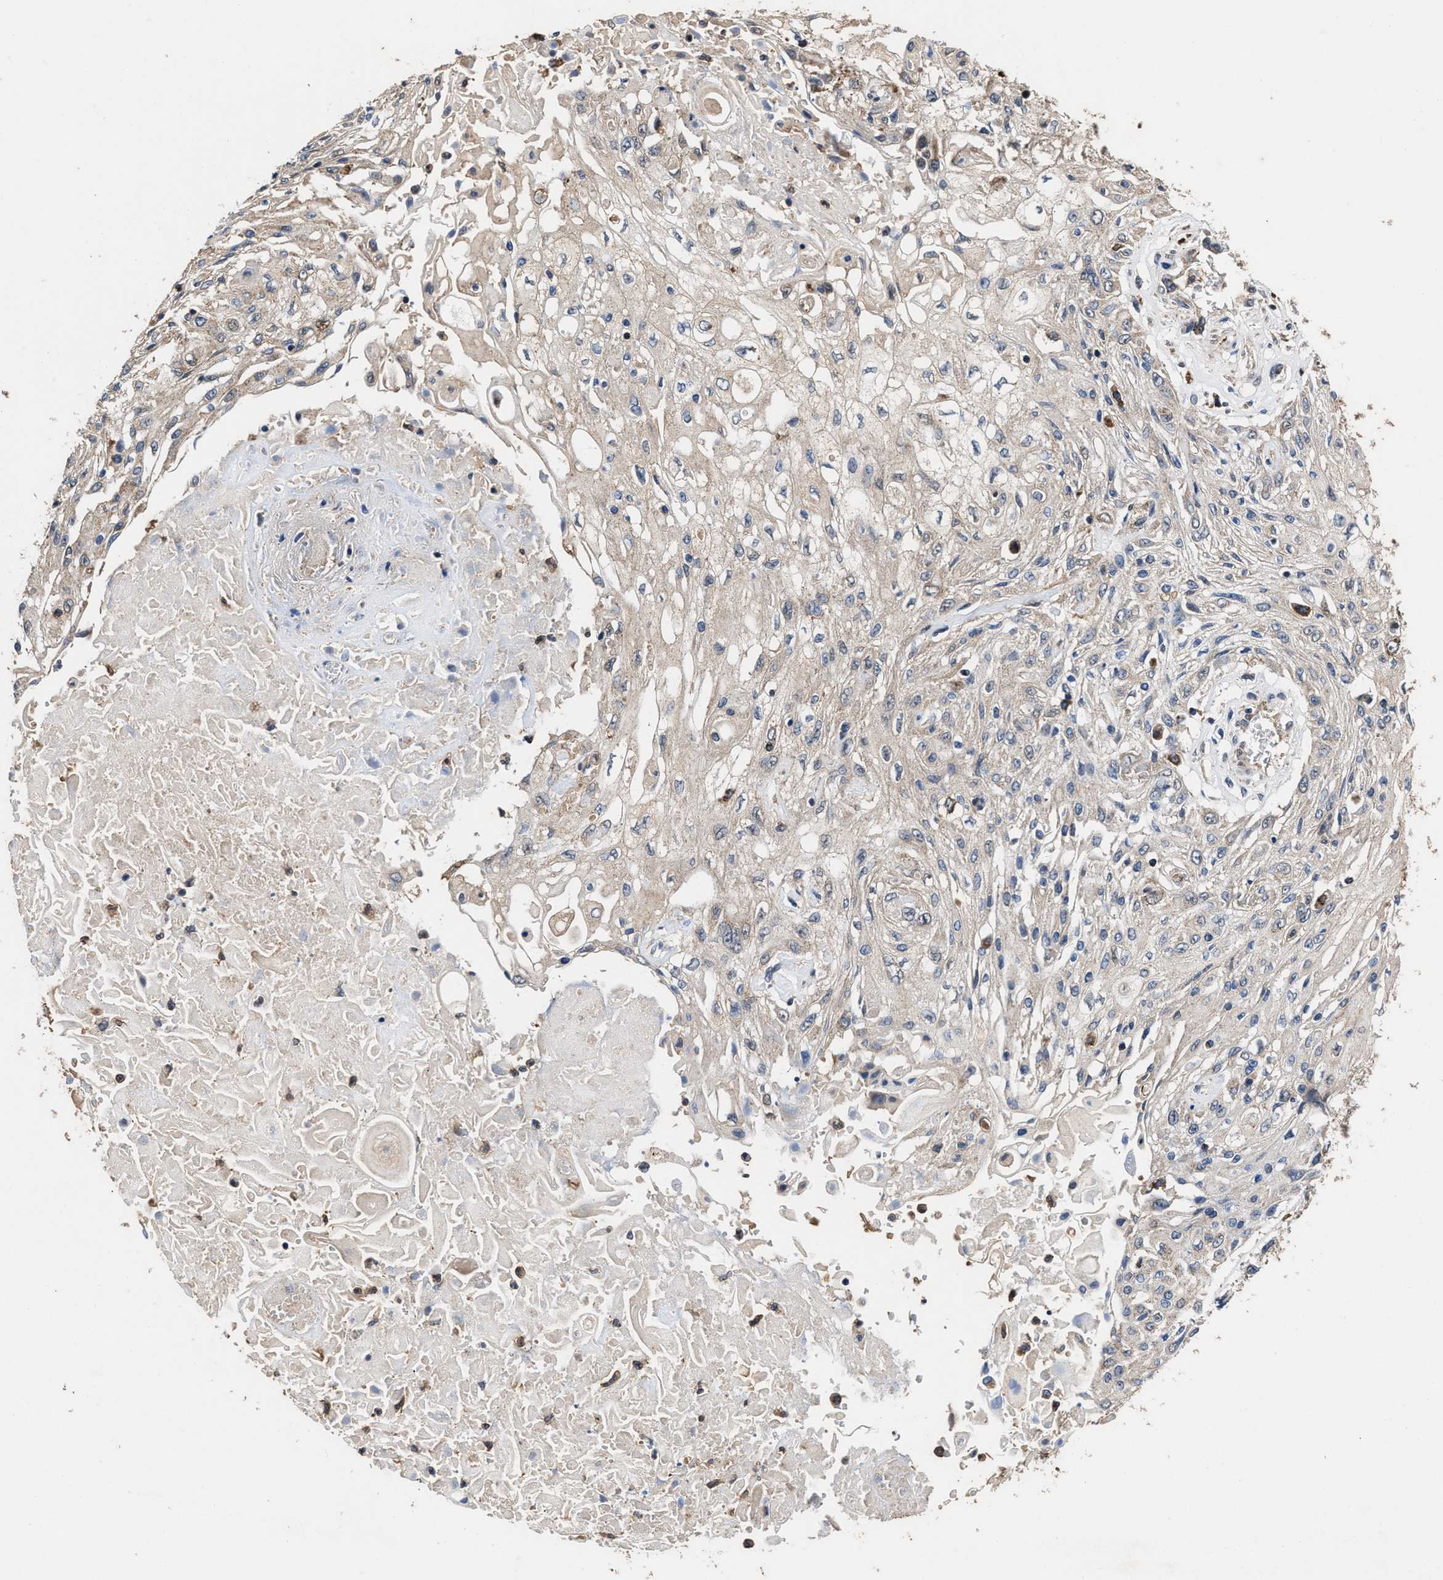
{"staining": {"intensity": "negative", "quantity": "none", "location": "none"}, "tissue": "skin cancer", "cell_type": "Tumor cells", "image_type": "cancer", "snomed": [{"axis": "morphology", "description": "Squamous cell carcinoma, NOS"}, {"axis": "topography", "description": "Skin"}], "caption": "The micrograph demonstrates no staining of tumor cells in skin cancer (squamous cell carcinoma).", "gene": "ACLY", "patient": {"sex": "male", "age": 75}}